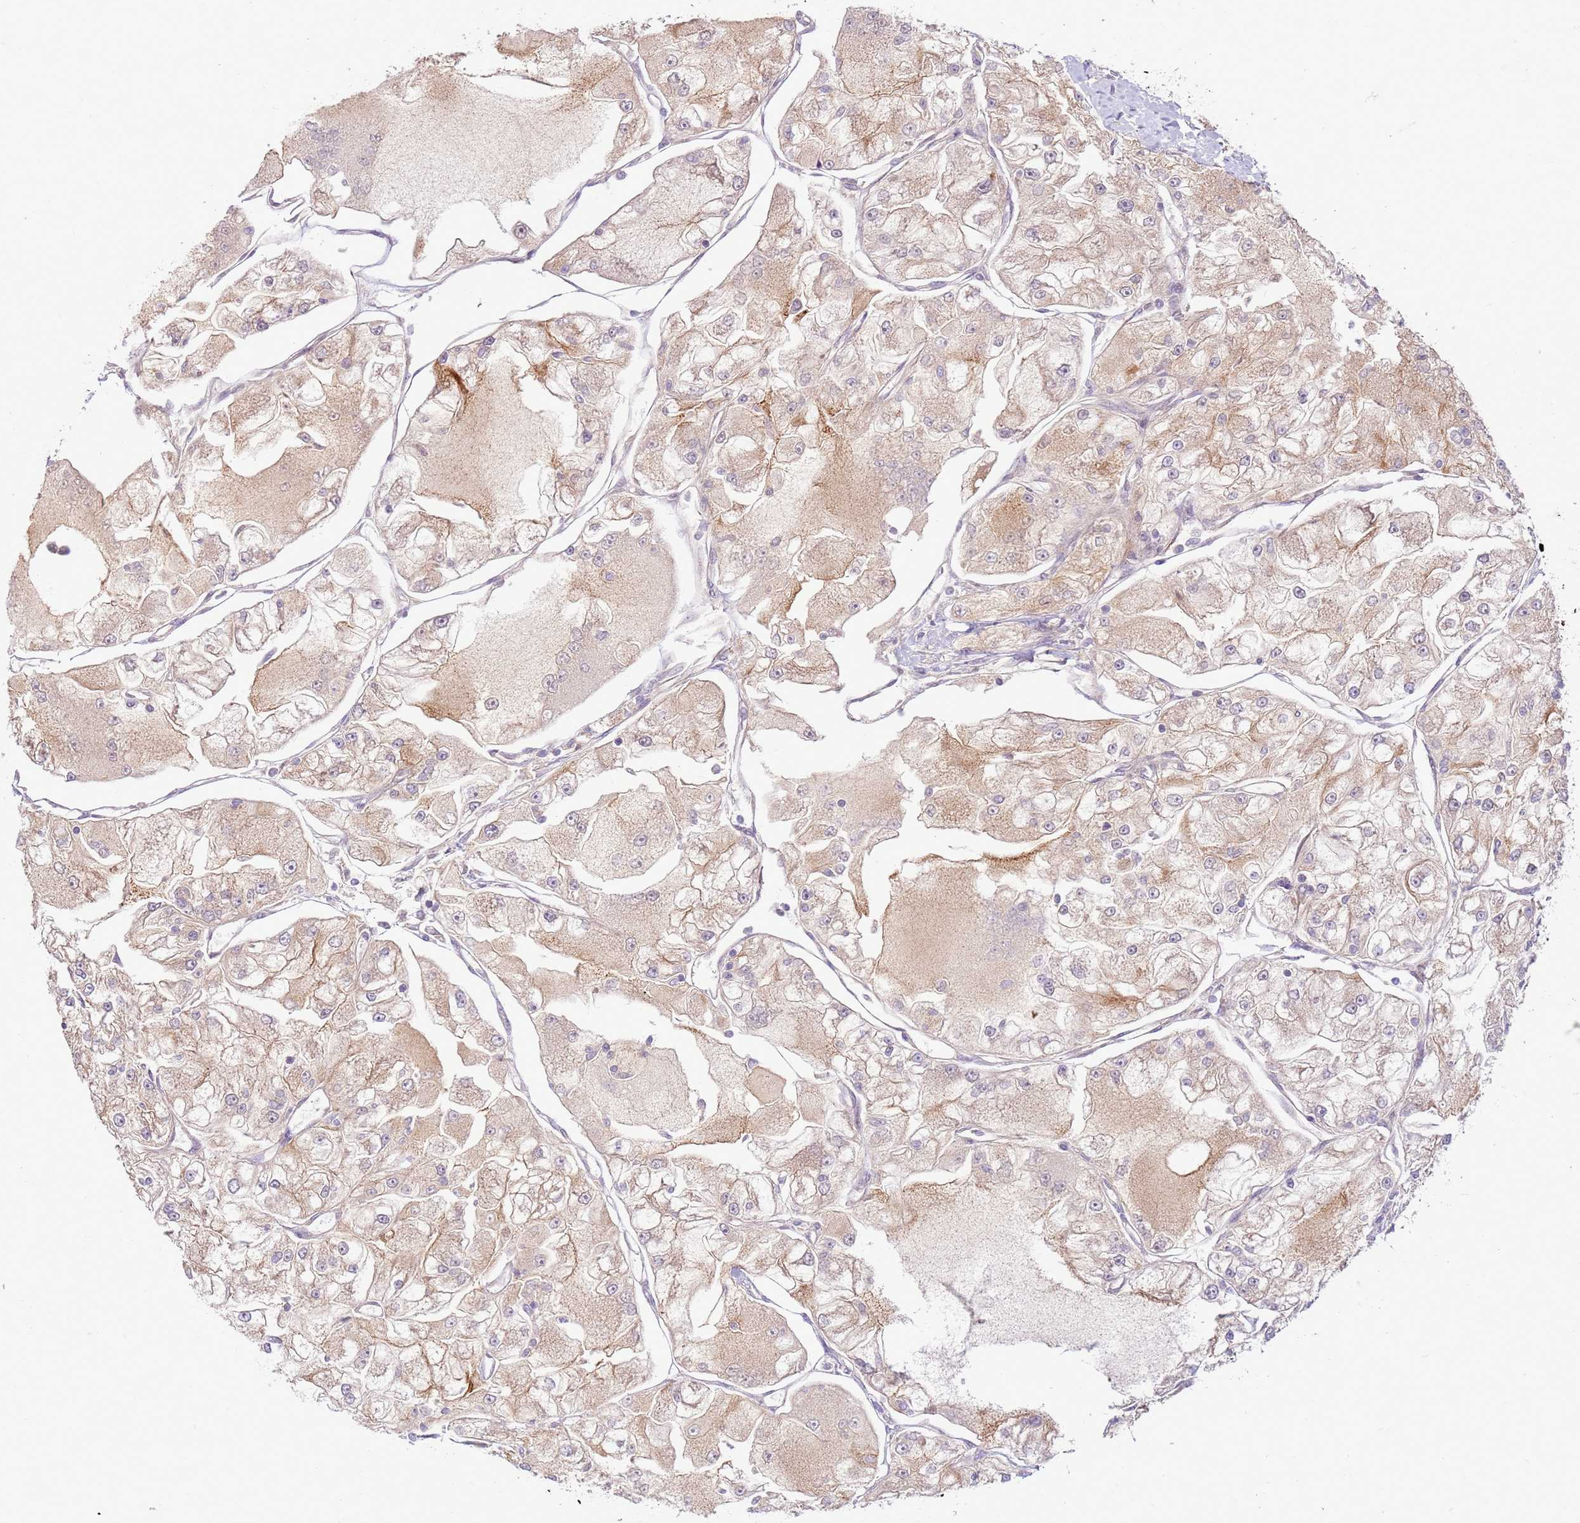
{"staining": {"intensity": "moderate", "quantity": "<25%", "location": "cytoplasmic/membranous"}, "tissue": "renal cancer", "cell_type": "Tumor cells", "image_type": "cancer", "snomed": [{"axis": "morphology", "description": "Adenocarcinoma, NOS"}, {"axis": "topography", "description": "Kidney"}], "caption": "Immunohistochemistry (DAB) staining of renal adenocarcinoma reveals moderate cytoplasmic/membranous protein expression in approximately <25% of tumor cells.", "gene": "SCARA3", "patient": {"sex": "female", "age": 72}}